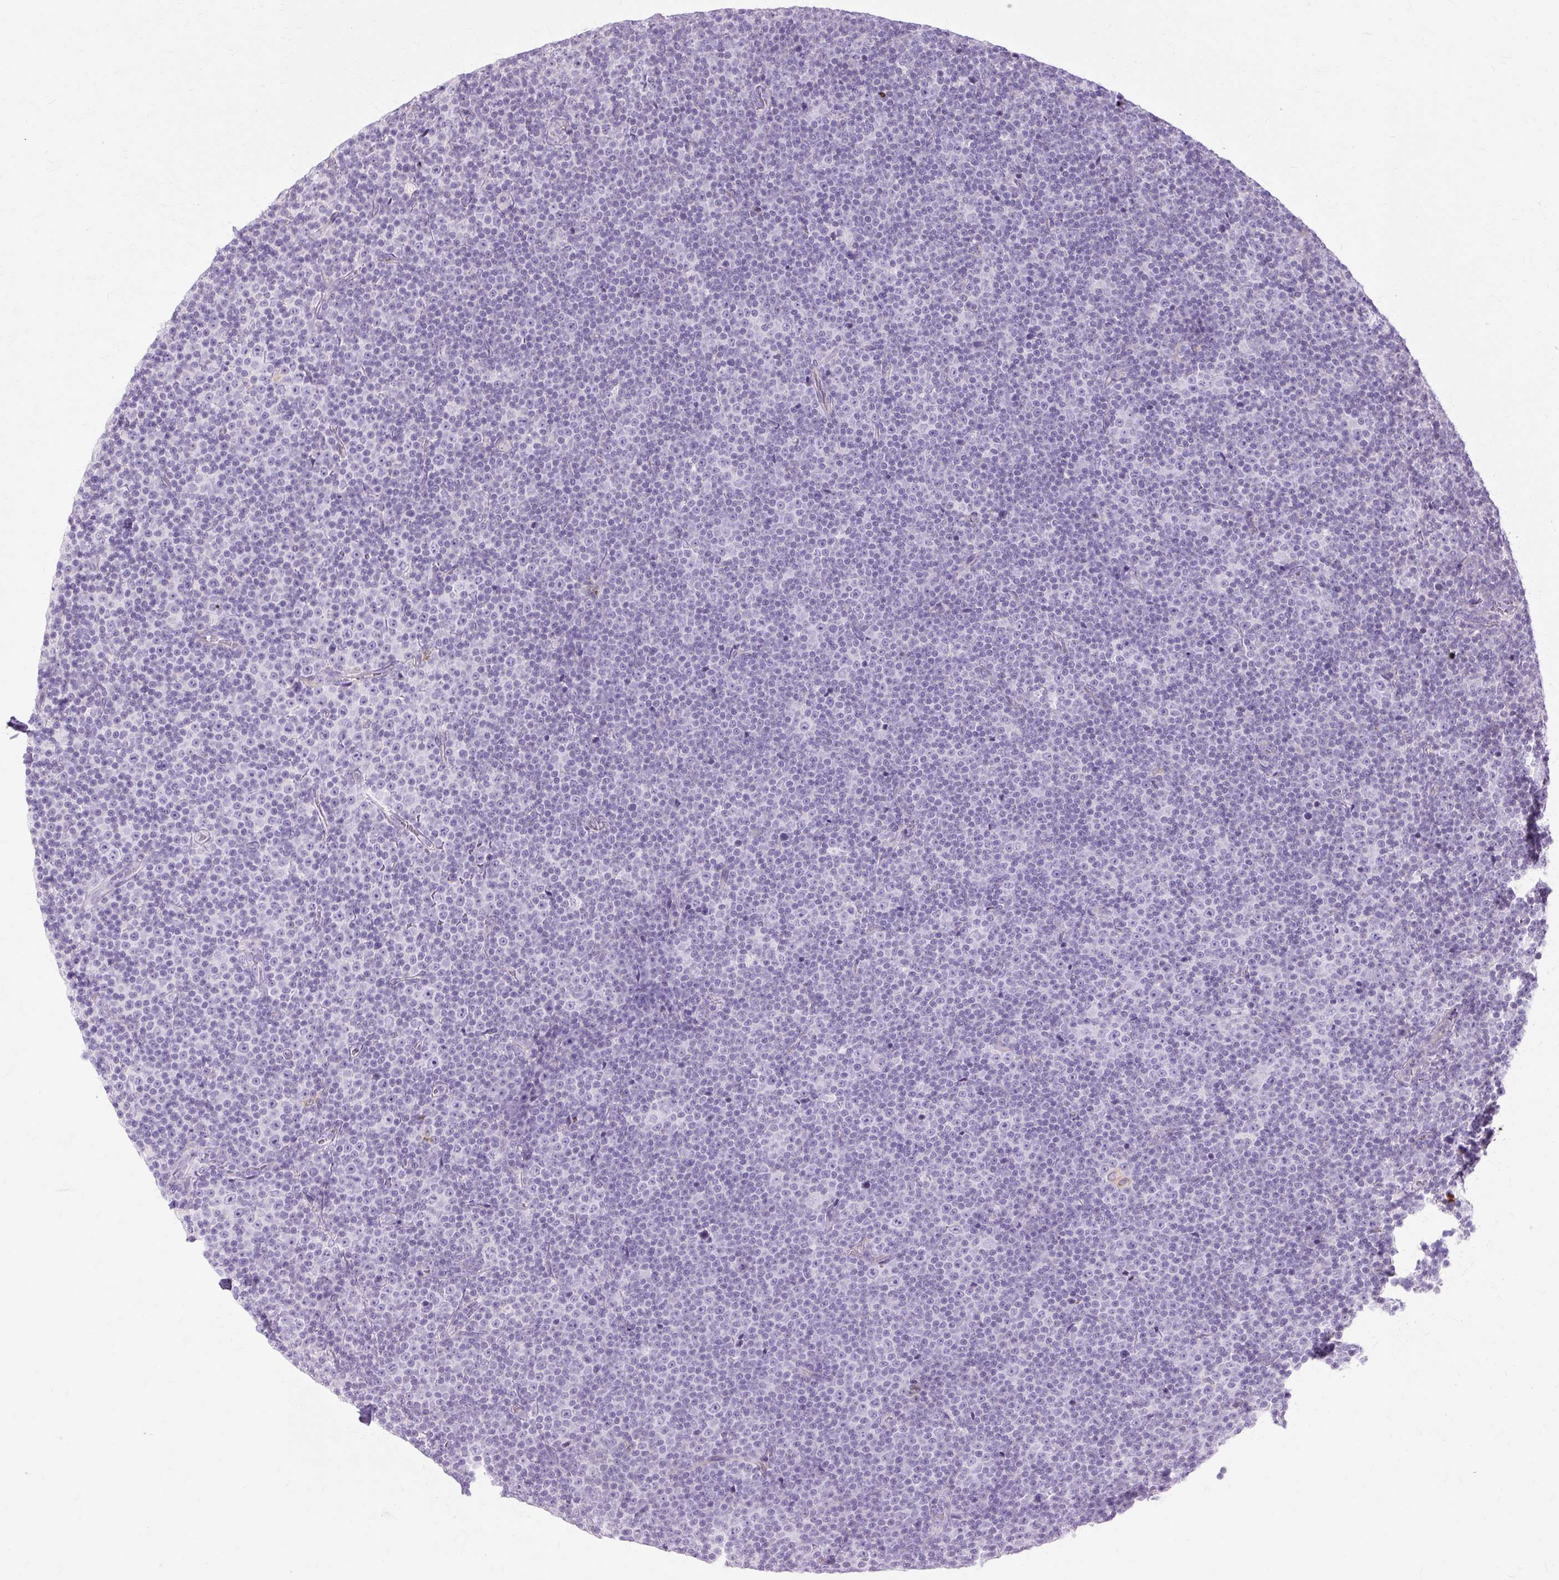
{"staining": {"intensity": "negative", "quantity": "none", "location": "none"}, "tissue": "lymphoma", "cell_type": "Tumor cells", "image_type": "cancer", "snomed": [{"axis": "morphology", "description": "Malignant lymphoma, non-Hodgkin's type, Low grade"}, {"axis": "topography", "description": "Lymph node"}], "caption": "Histopathology image shows no significant protein positivity in tumor cells of low-grade malignant lymphoma, non-Hodgkin's type.", "gene": "HSD11B1", "patient": {"sex": "female", "age": 67}}